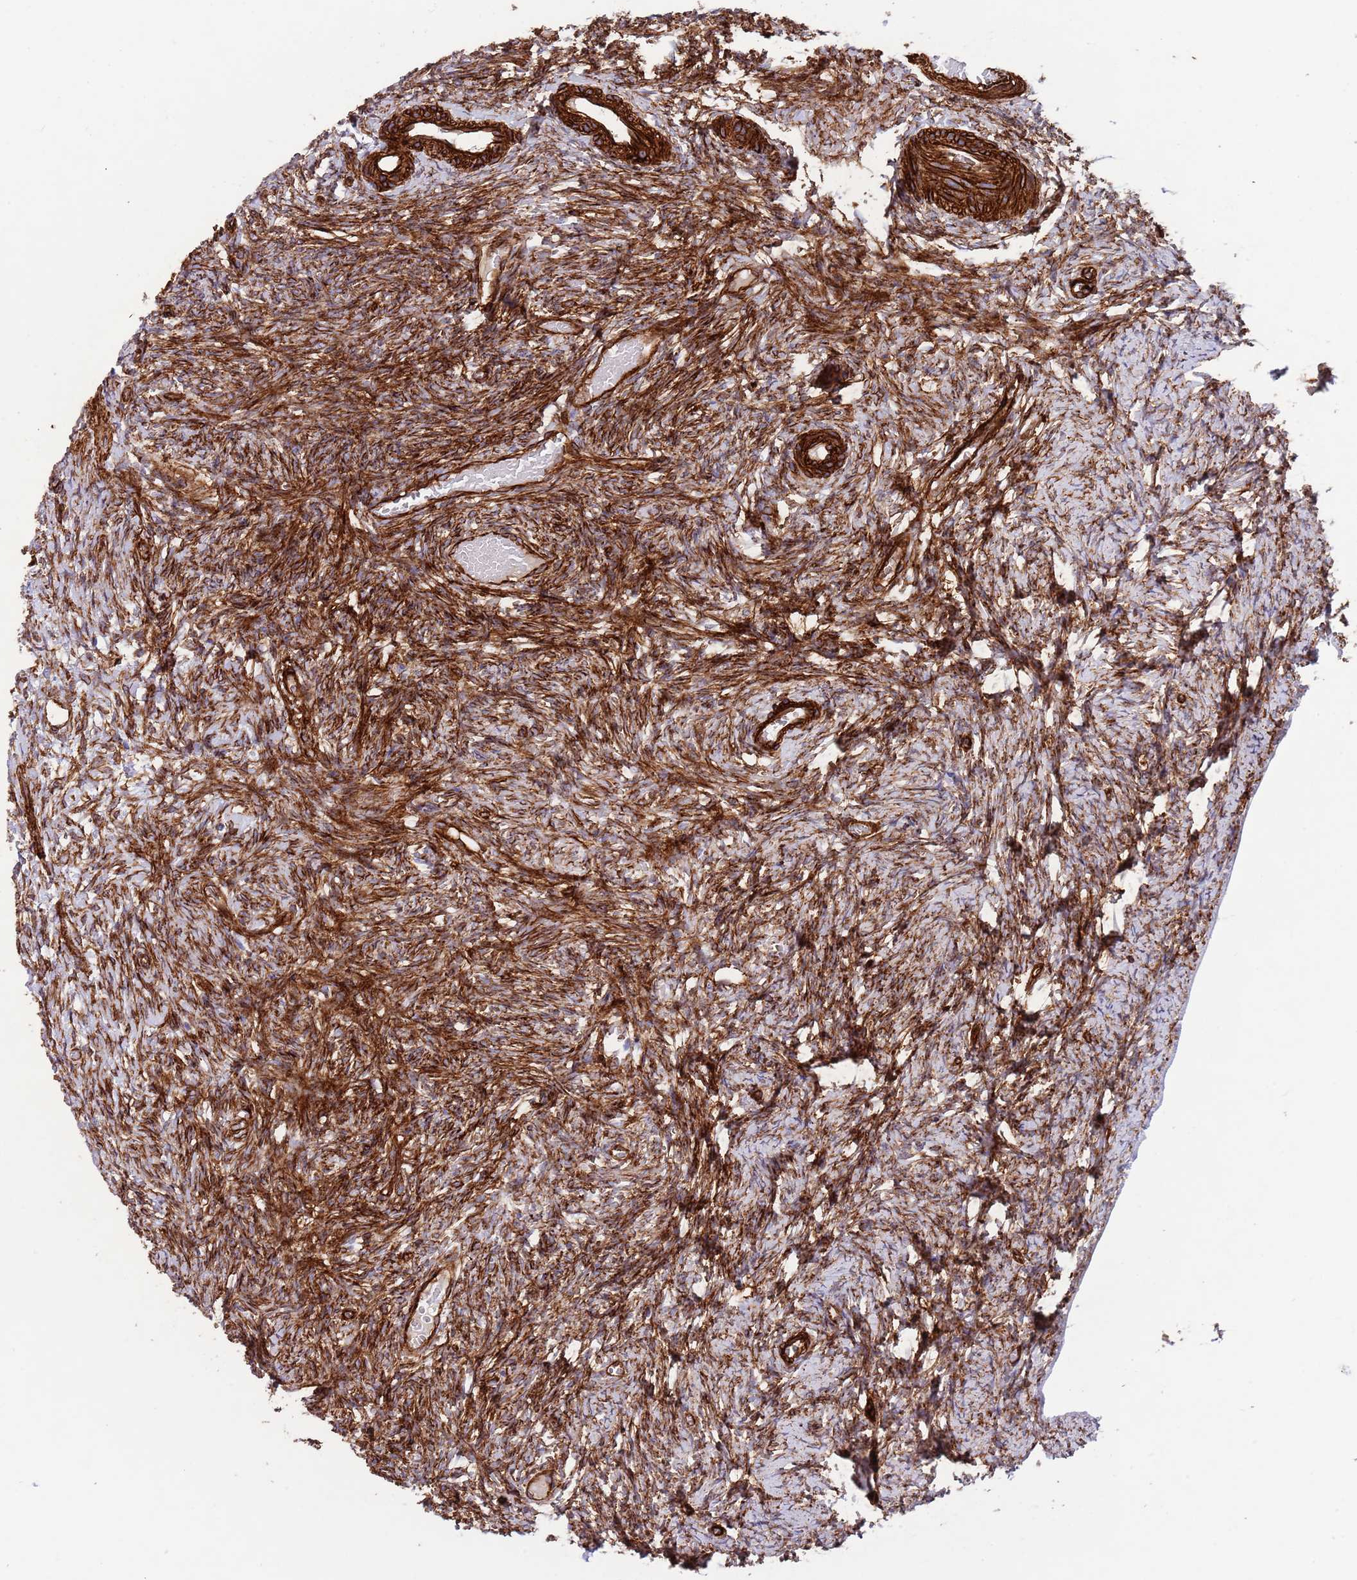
{"staining": {"intensity": "strong", "quantity": ">75%", "location": "cytoplasmic/membranous"}, "tissue": "ovary", "cell_type": "Ovarian stroma cells", "image_type": "normal", "snomed": [{"axis": "morphology", "description": "Adenocarcinoma, NOS"}, {"axis": "topography", "description": "Endometrium"}], "caption": "The immunohistochemical stain highlights strong cytoplasmic/membranous positivity in ovarian stroma cells of normal ovary. Using DAB (3,3'-diaminobenzidine) (brown) and hematoxylin (blue) stains, captured at high magnification using brightfield microscopy.", "gene": "CAV2", "patient": {"sex": "female", "age": 32}}